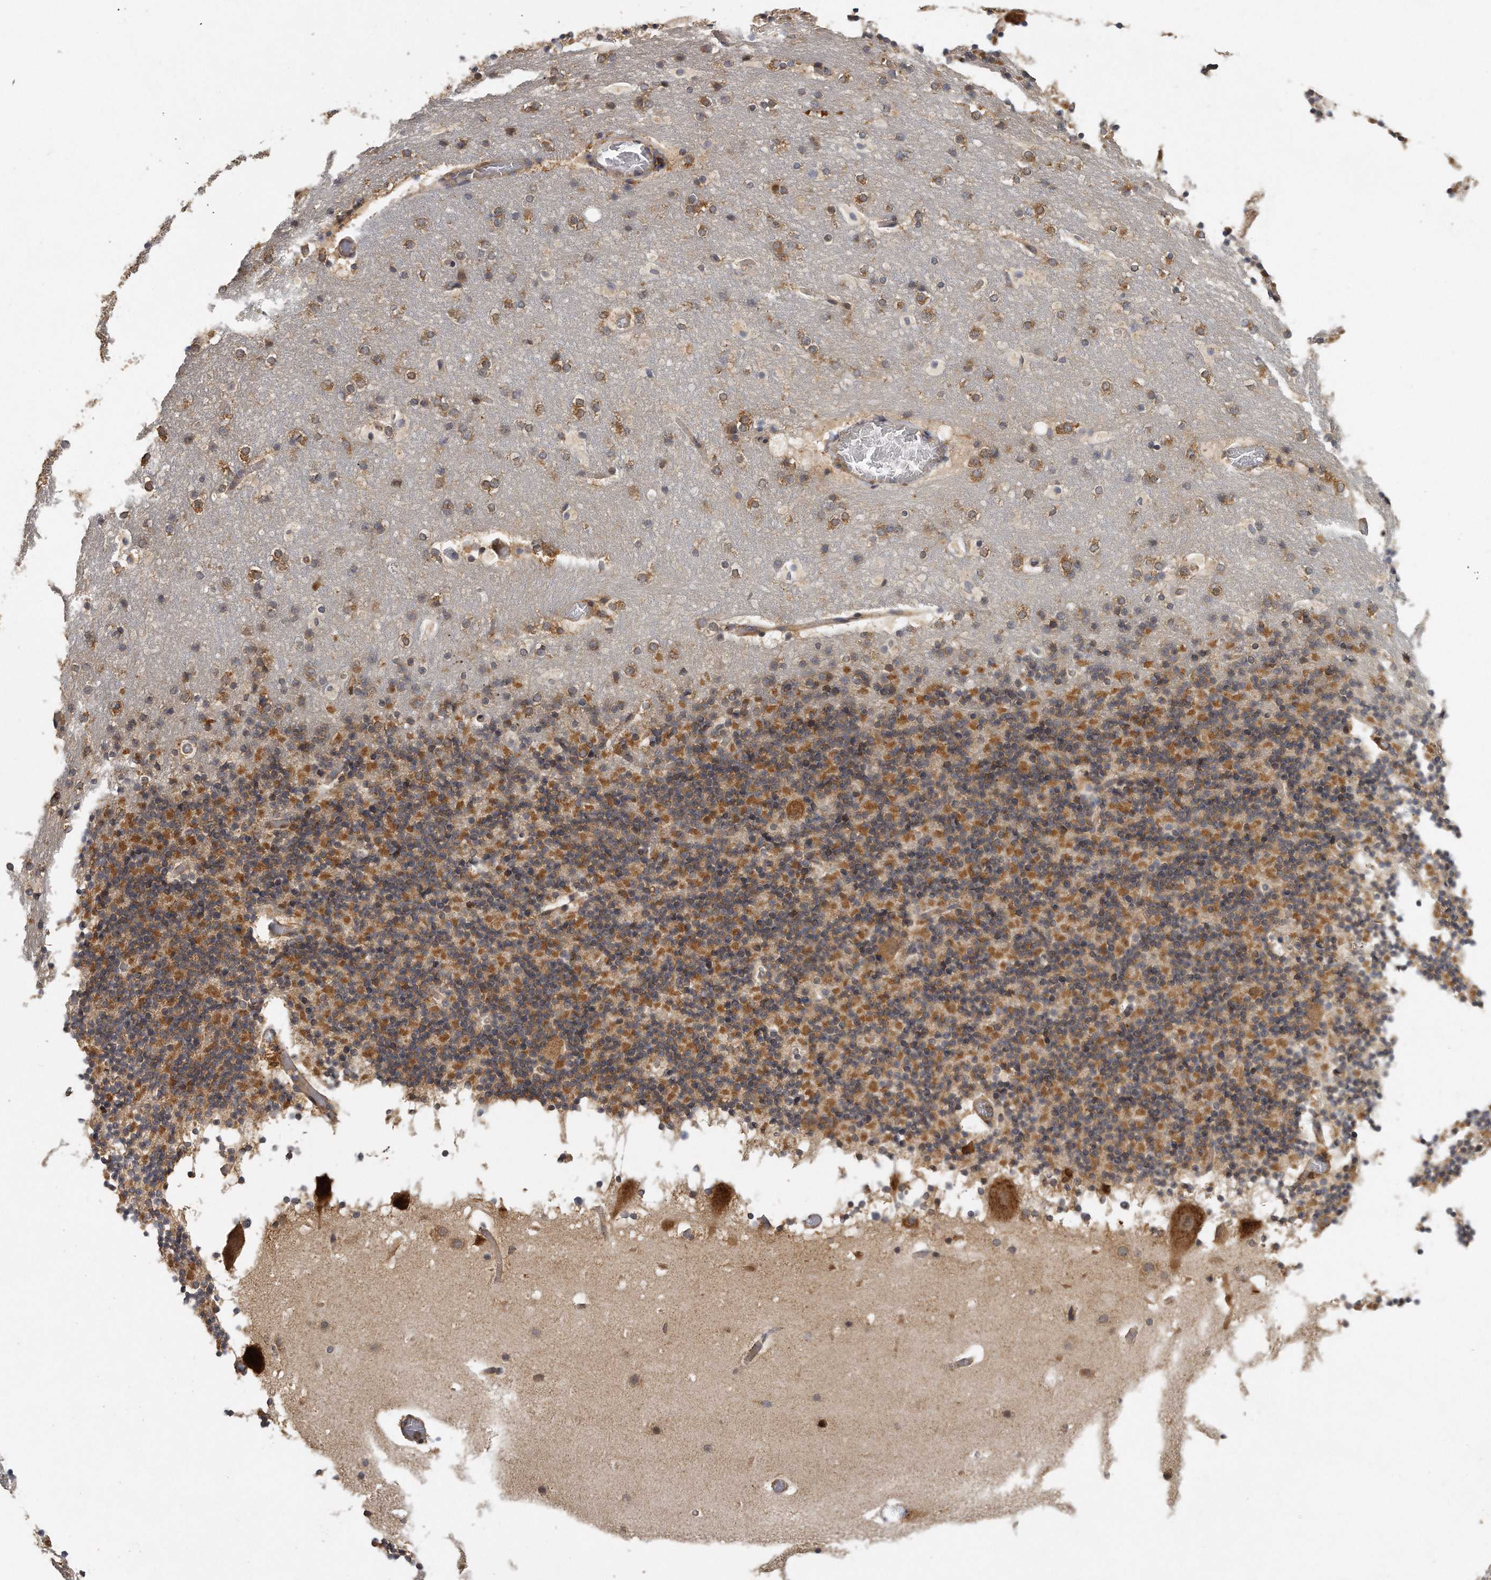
{"staining": {"intensity": "moderate", "quantity": ">75%", "location": "cytoplasmic/membranous"}, "tissue": "cerebellum", "cell_type": "Cells in granular layer", "image_type": "normal", "snomed": [{"axis": "morphology", "description": "Normal tissue, NOS"}, {"axis": "topography", "description": "Cerebellum"}], "caption": "Immunohistochemical staining of normal human cerebellum shows medium levels of moderate cytoplasmic/membranous expression in about >75% of cells in granular layer. (Brightfield microscopy of DAB IHC at high magnification).", "gene": "EIF3I", "patient": {"sex": "male", "age": 57}}